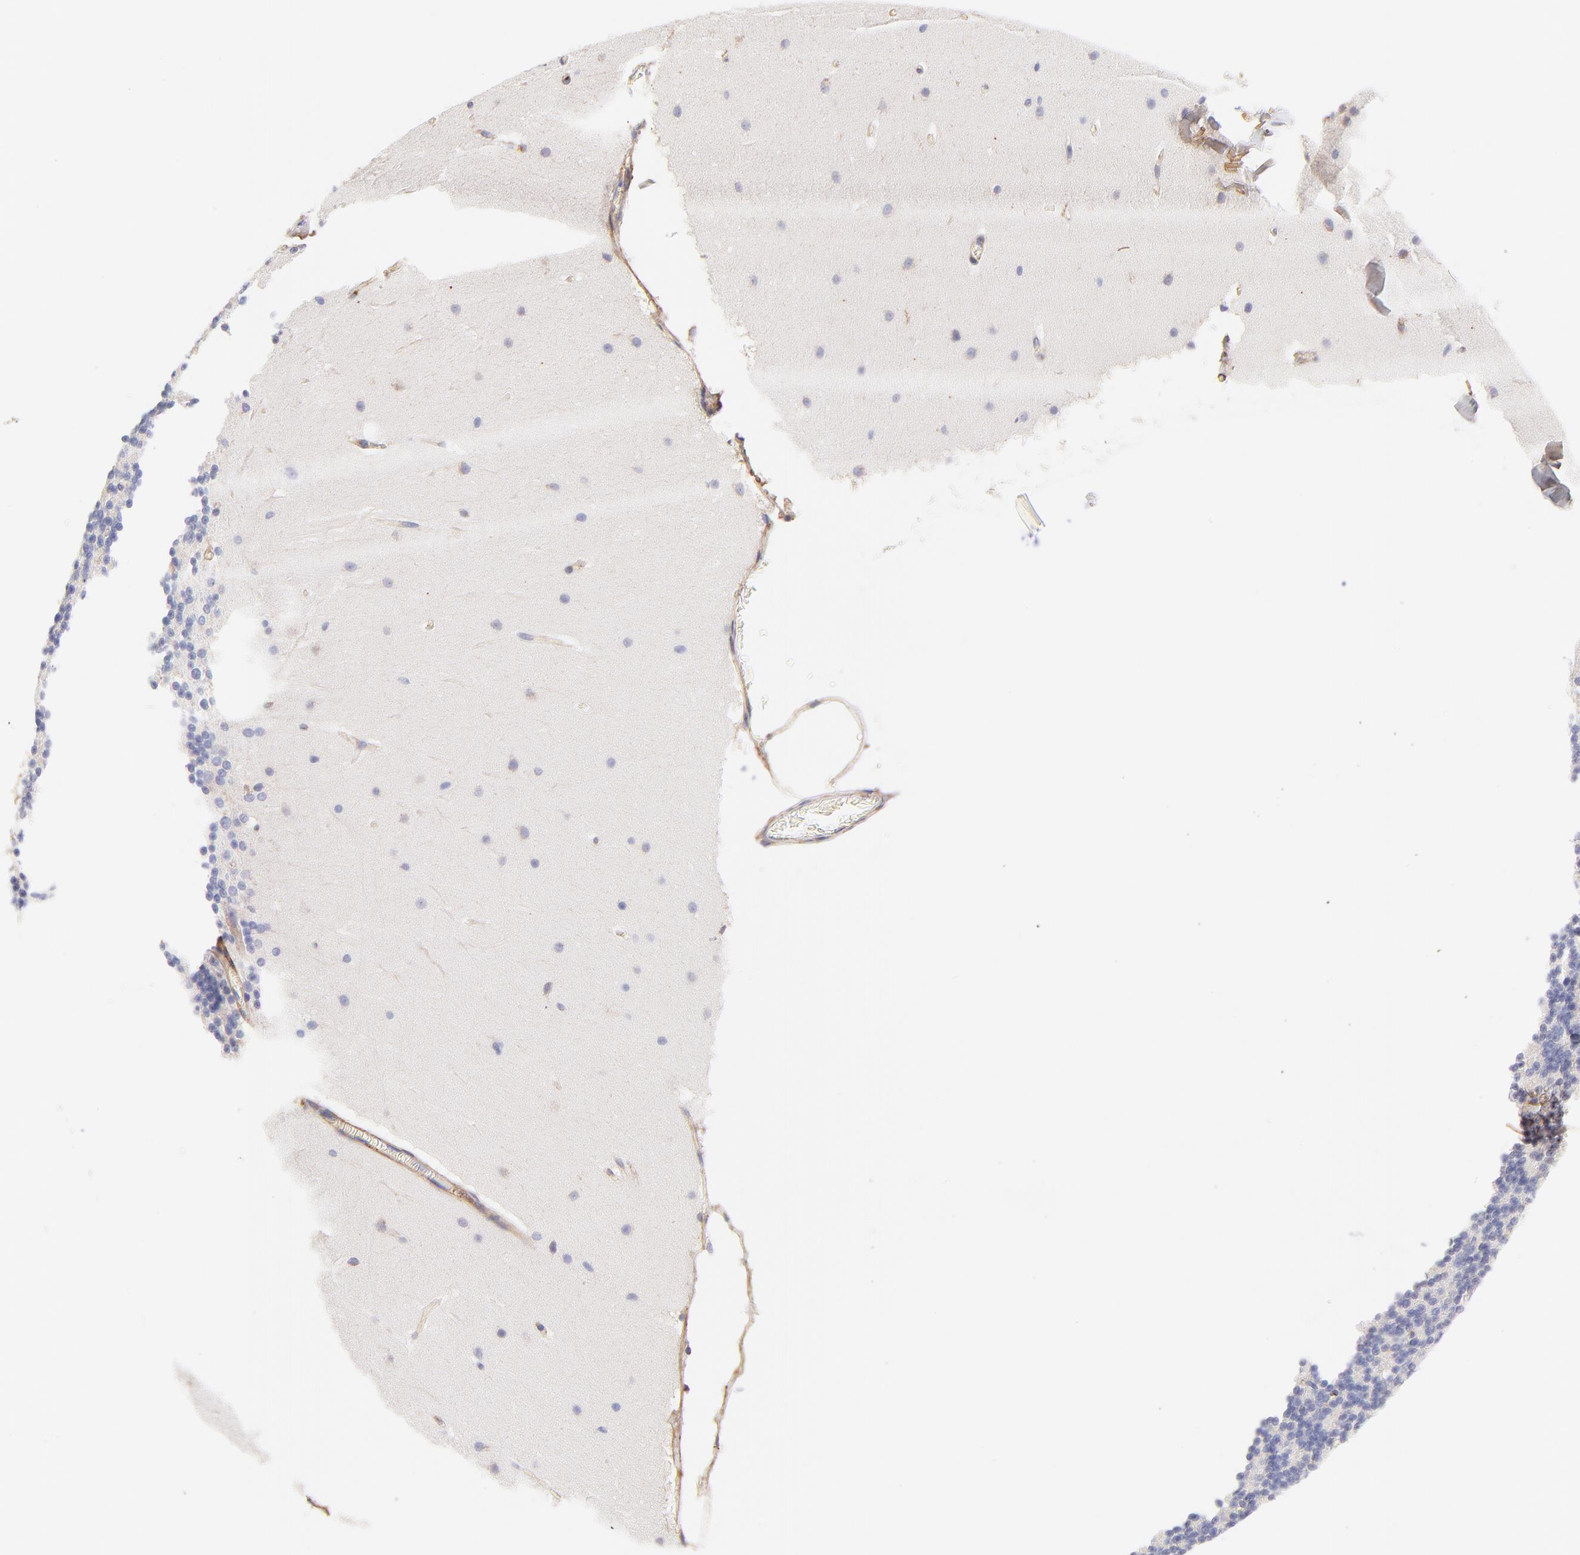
{"staining": {"intensity": "negative", "quantity": "none", "location": "none"}, "tissue": "cerebellum", "cell_type": "Cells in granular layer", "image_type": "normal", "snomed": [{"axis": "morphology", "description": "Normal tissue, NOS"}, {"axis": "topography", "description": "Cerebellum"}], "caption": "Immunohistochemical staining of unremarkable cerebellum exhibits no significant expression in cells in granular layer.", "gene": "BGN", "patient": {"sex": "female", "age": 19}}